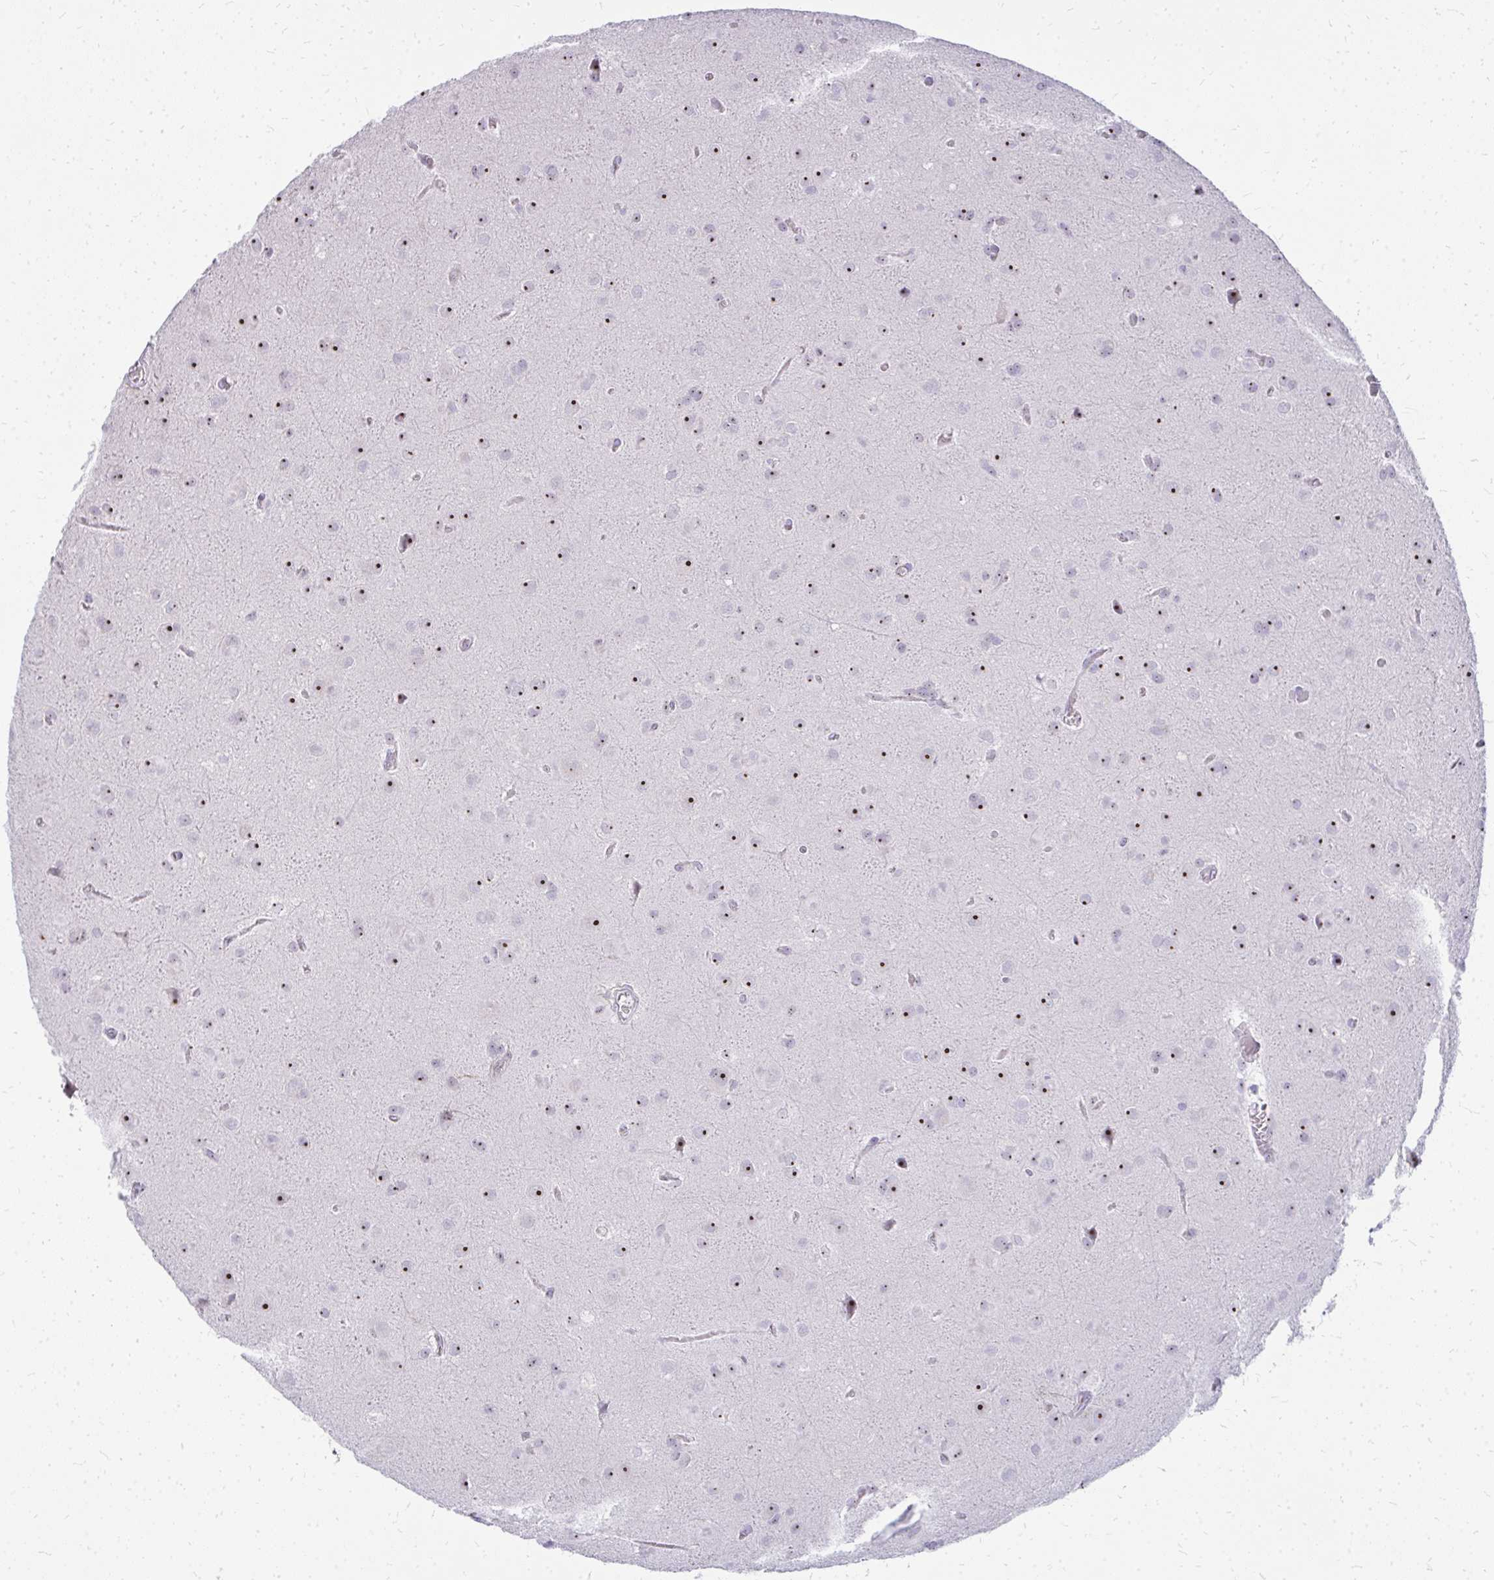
{"staining": {"intensity": "strong", "quantity": ">75%", "location": "nuclear"}, "tissue": "glioma", "cell_type": "Tumor cells", "image_type": "cancer", "snomed": [{"axis": "morphology", "description": "Glioma, malignant, Low grade"}, {"axis": "topography", "description": "Brain"}], "caption": "High-magnification brightfield microscopy of glioma stained with DAB (brown) and counterstained with hematoxylin (blue). tumor cells exhibit strong nuclear expression is appreciated in approximately>75% of cells.", "gene": "FAM9A", "patient": {"sex": "male", "age": 58}}